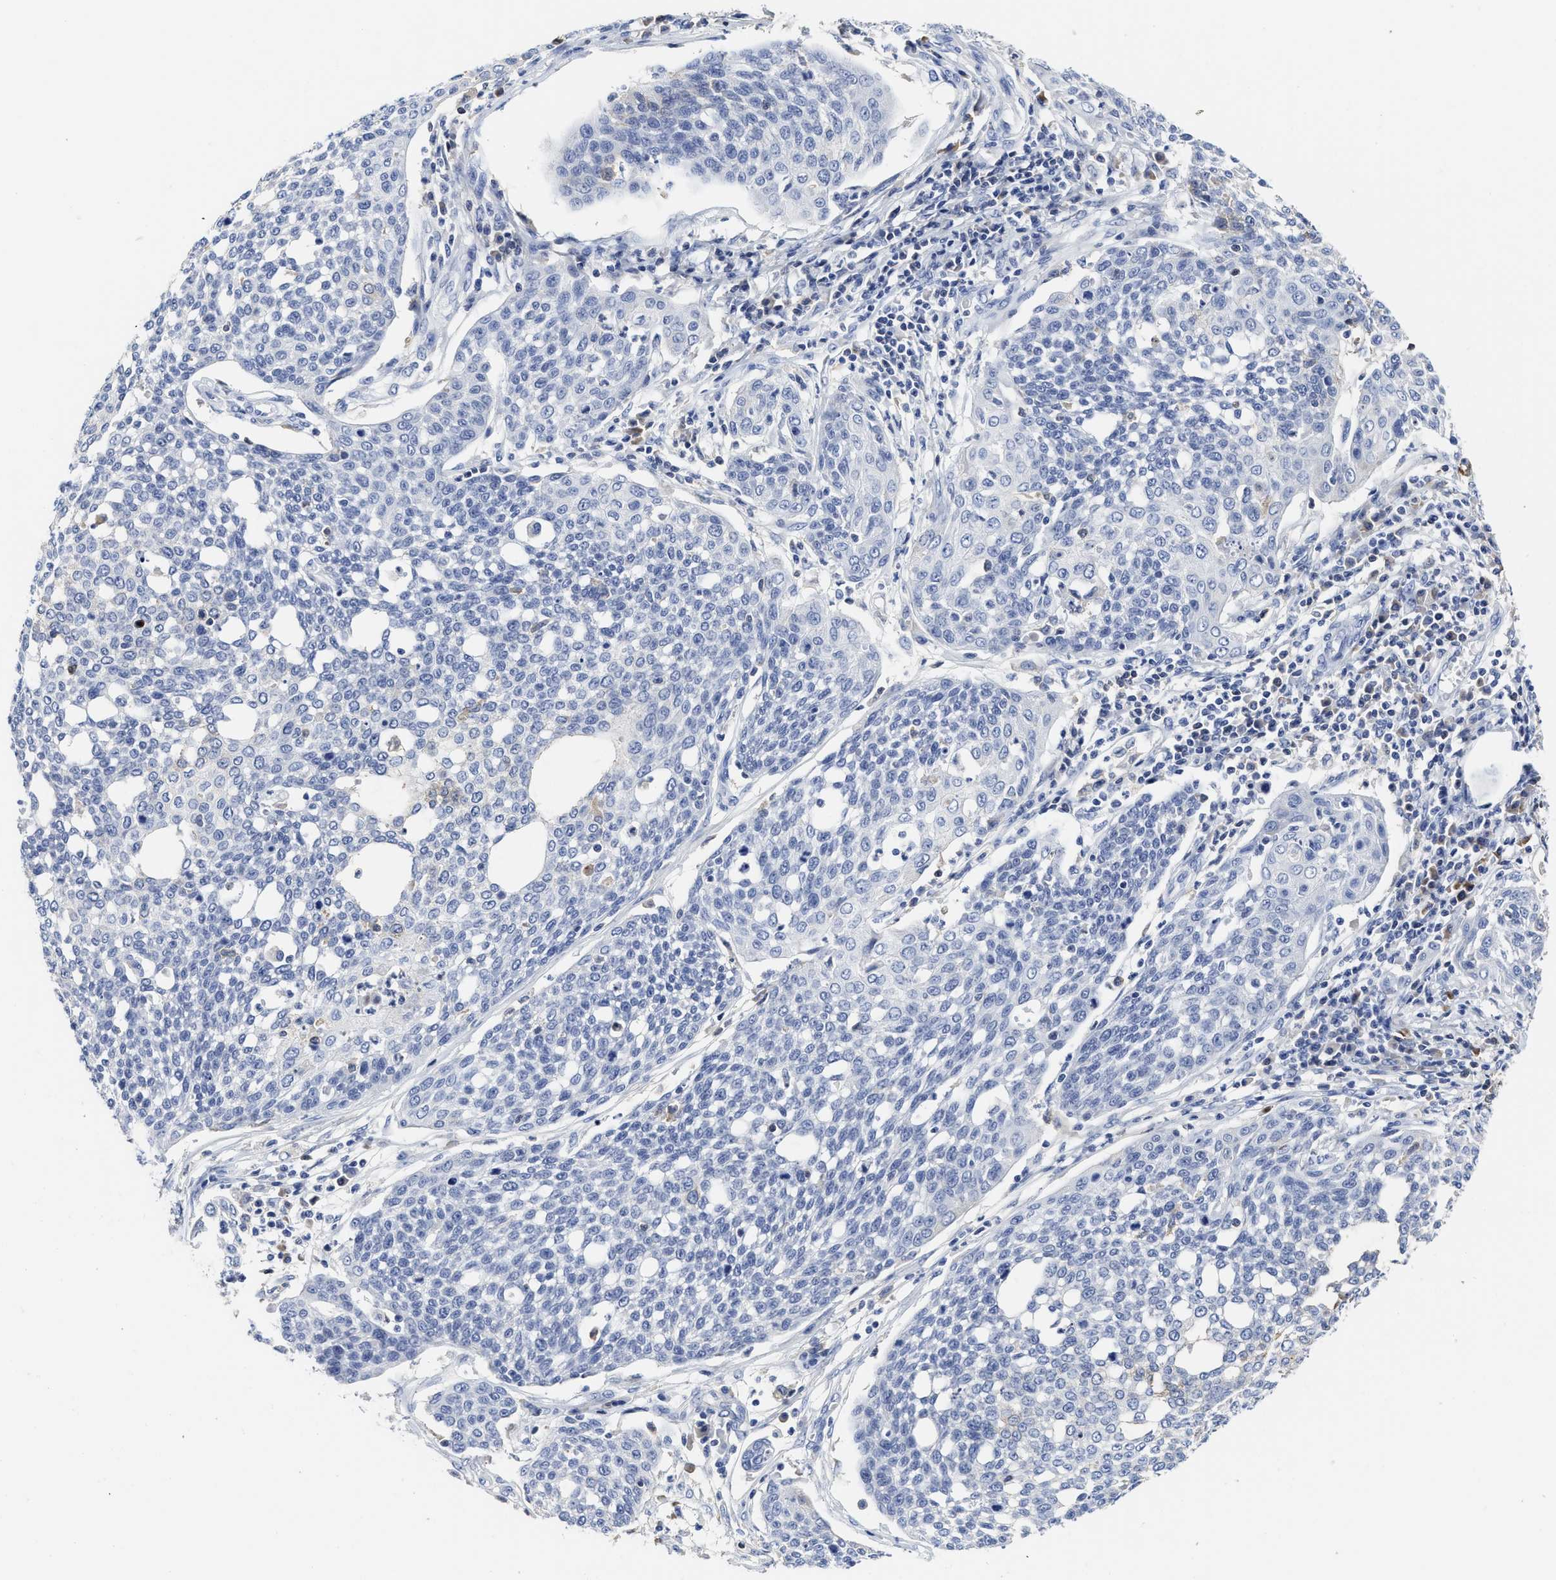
{"staining": {"intensity": "negative", "quantity": "none", "location": "none"}, "tissue": "cervical cancer", "cell_type": "Tumor cells", "image_type": "cancer", "snomed": [{"axis": "morphology", "description": "Squamous cell carcinoma, NOS"}, {"axis": "topography", "description": "Cervix"}], "caption": "Micrograph shows no protein expression in tumor cells of cervical cancer tissue. (Brightfield microscopy of DAB IHC at high magnification).", "gene": "C2", "patient": {"sex": "female", "age": 34}}